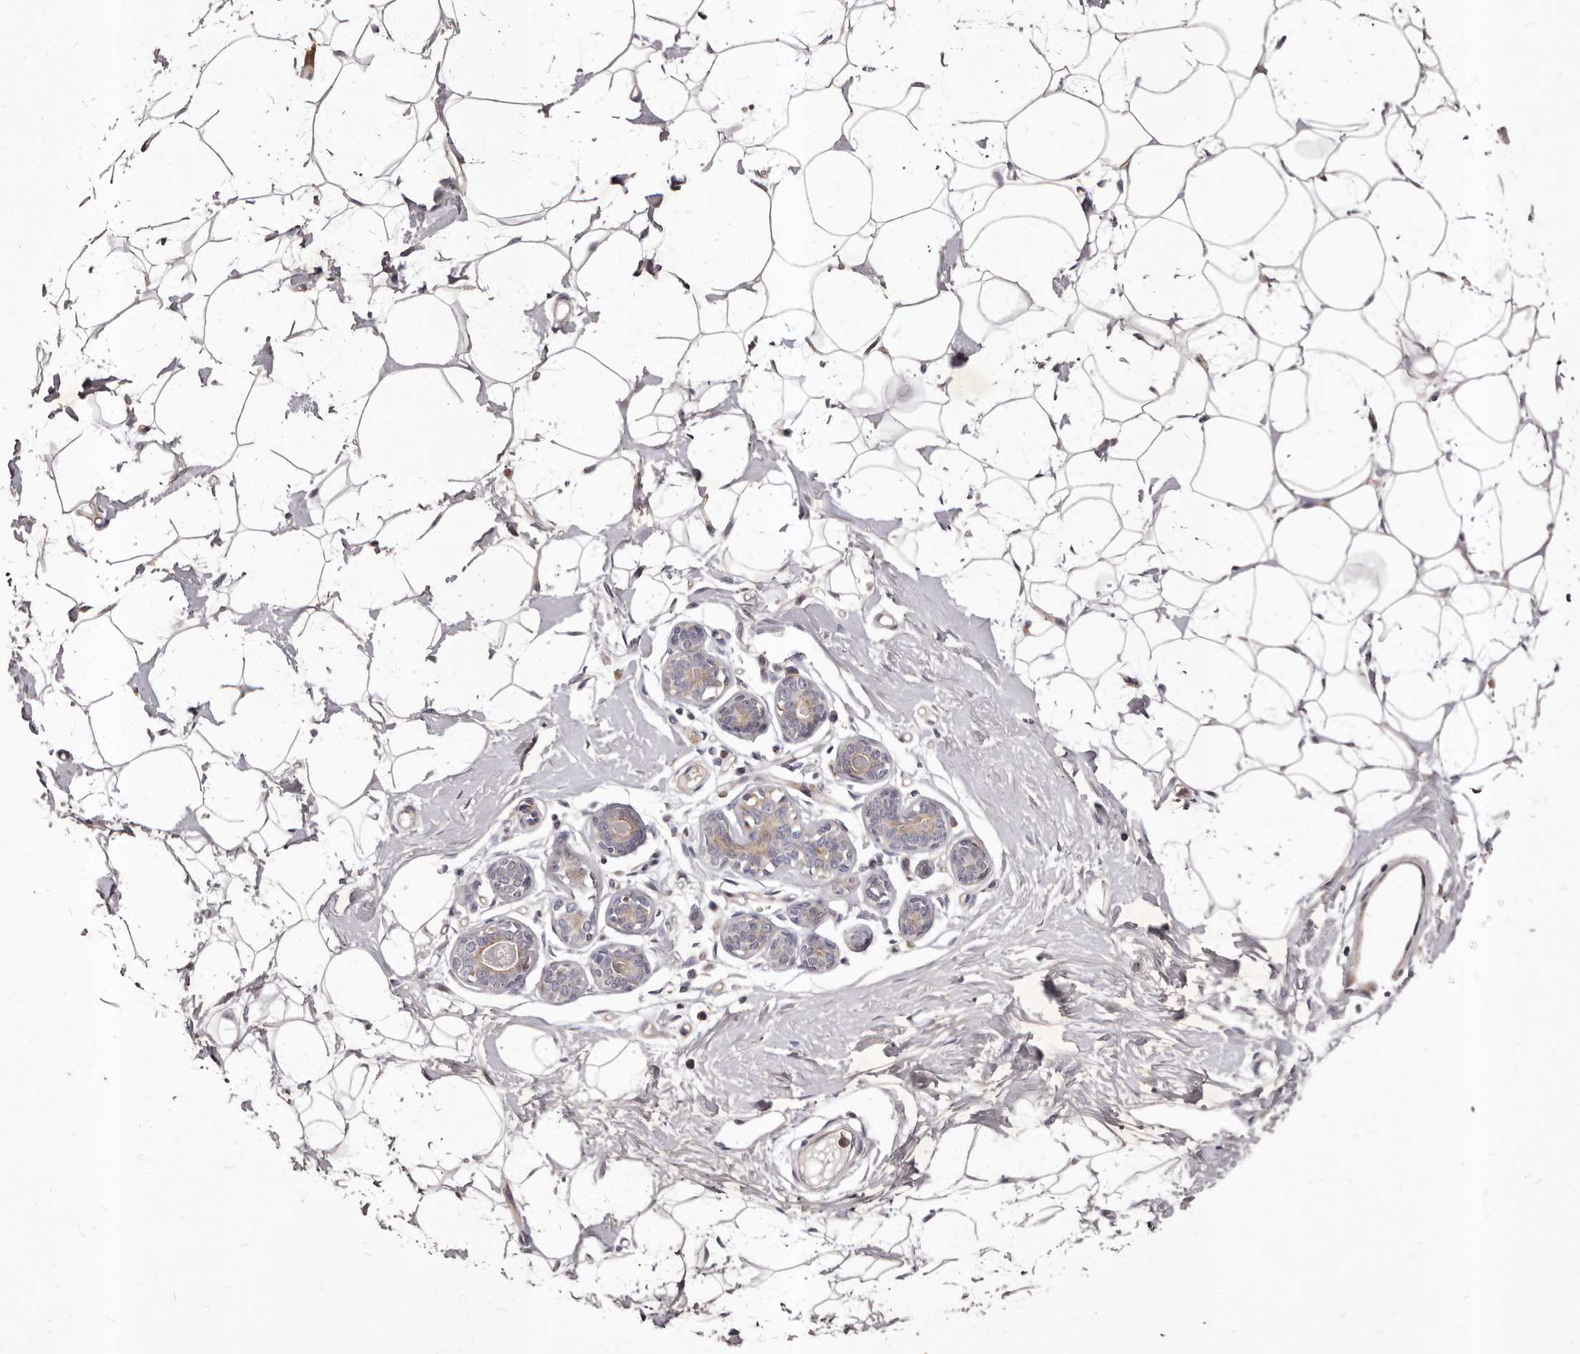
{"staining": {"intensity": "negative", "quantity": "none", "location": "none"}, "tissue": "adipose tissue", "cell_type": "Adipocytes", "image_type": "normal", "snomed": [{"axis": "morphology", "description": "Normal tissue, NOS"}, {"axis": "topography", "description": "Breast"}], "caption": "The image exhibits no staining of adipocytes in normal adipose tissue.", "gene": "ALPK1", "patient": {"sex": "female", "age": 23}}